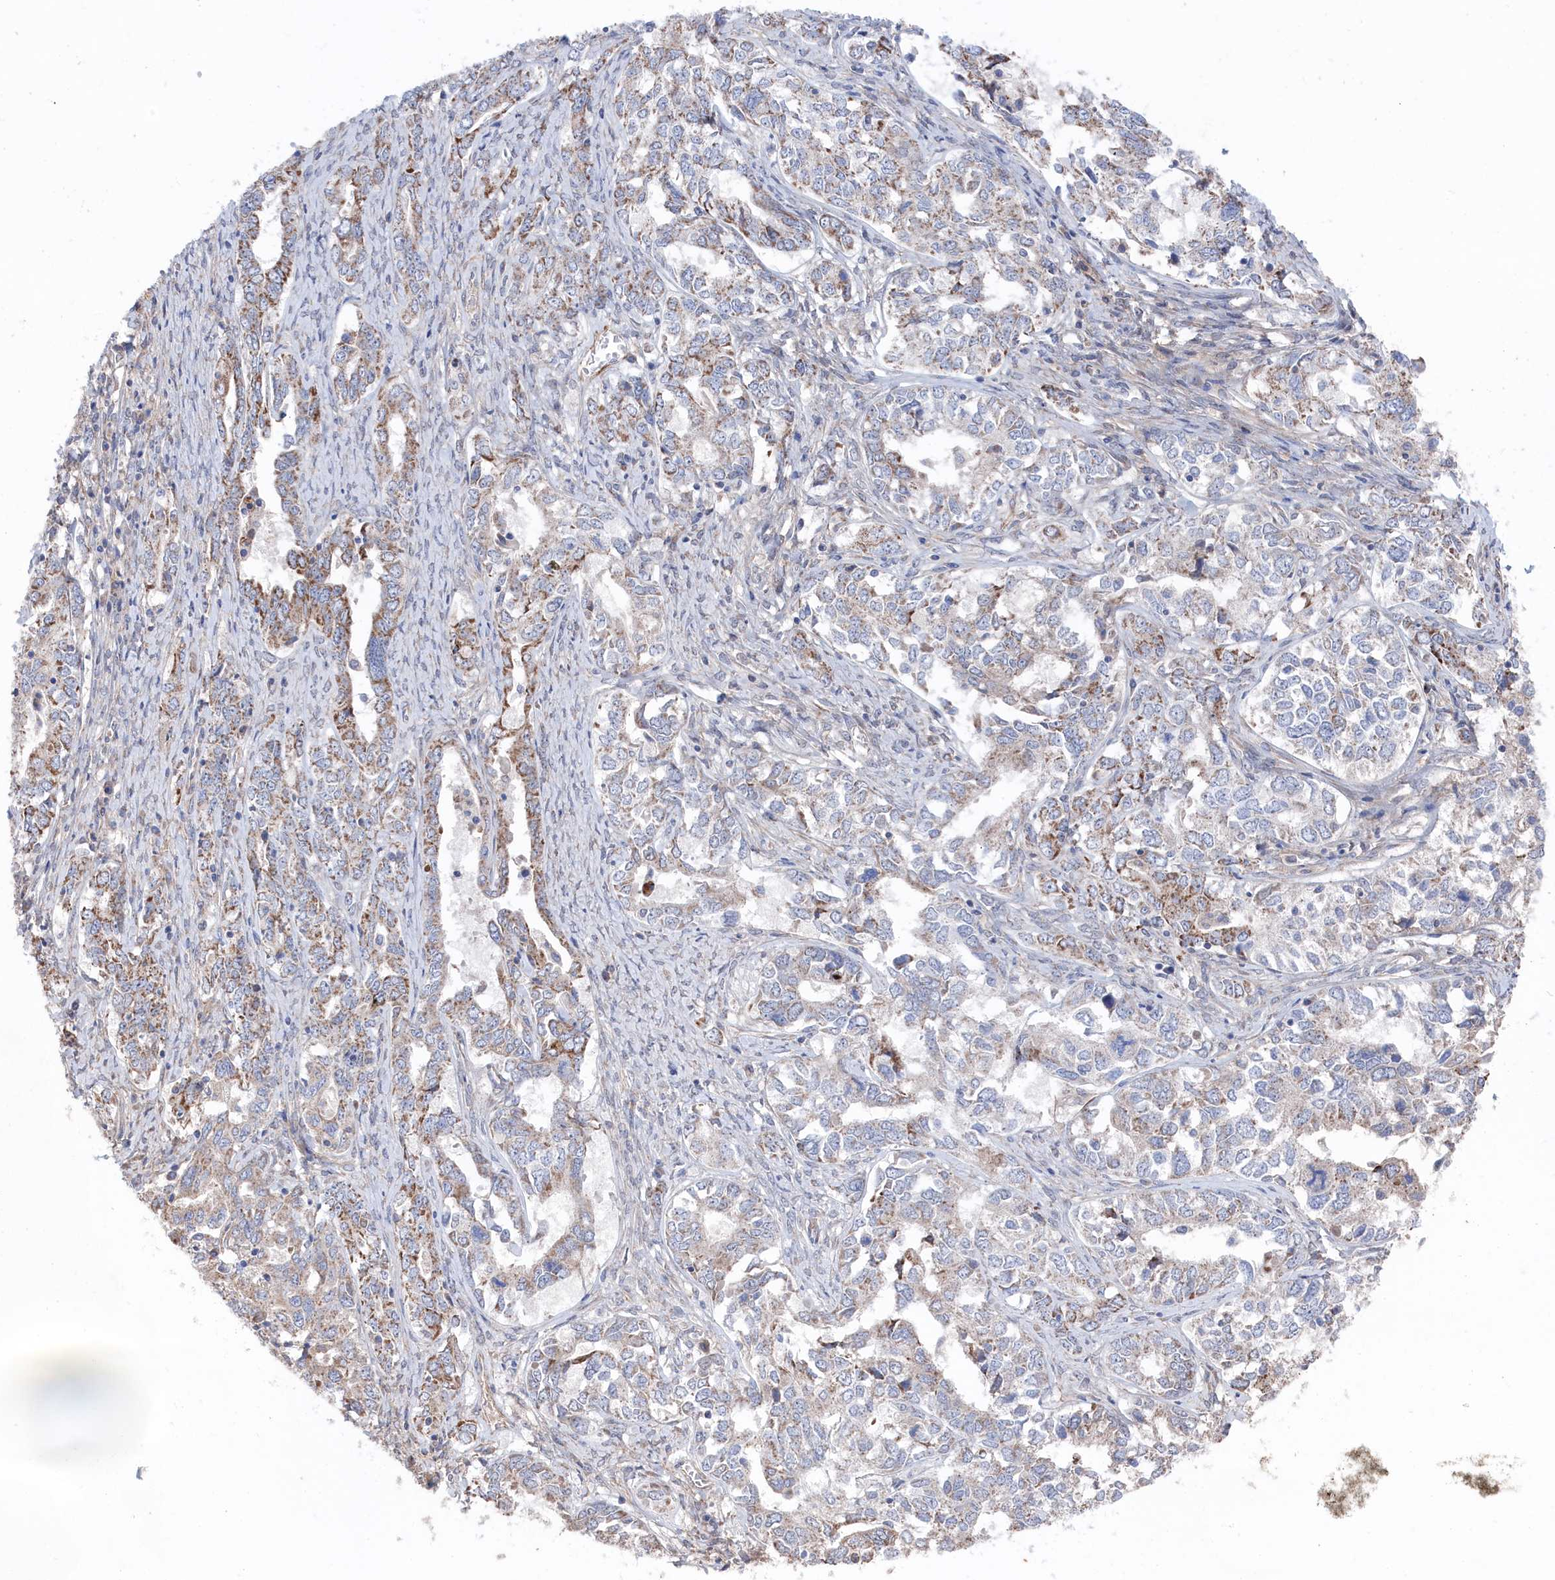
{"staining": {"intensity": "moderate", "quantity": "<25%", "location": "cytoplasmic/membranous"}, "tissue": "ovarian cancer", "cell_type": "Tumor cells", "image_type": "cancer", "snomed": [{"axis": "morphology", "description": "Carcinoma, endometroid"}, {"axis": "topography", "description": "Ovary"}], "caption": "Immunohistochemical staining of human ovarian endometroid carcinoma shows low levels of moderate cytoplasmic/membranous expression in about <25% of tumor cells.", "gene": "FILIP1L", "patient": {"sex": "female", "age": 62}}